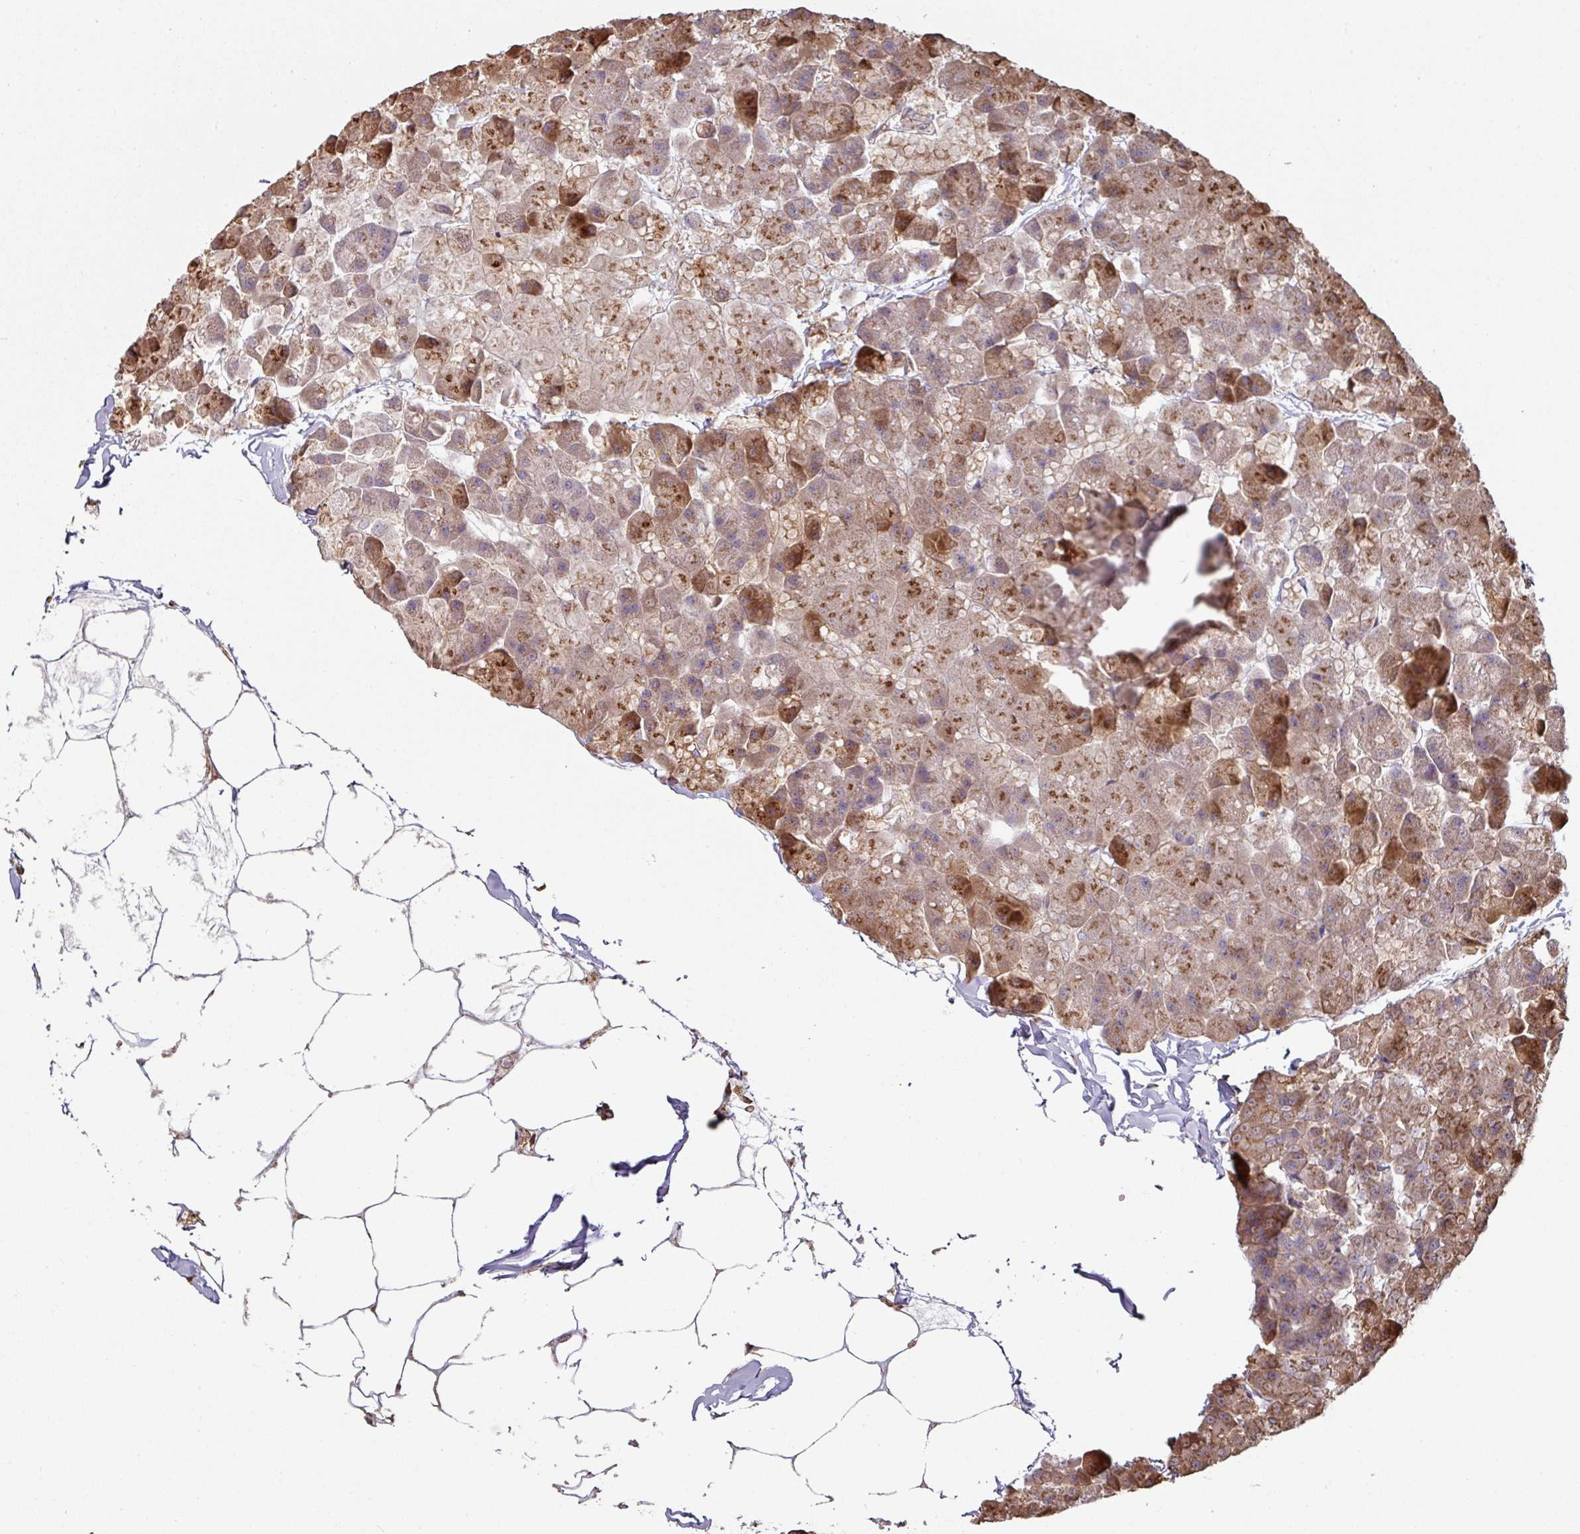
{"staining": {"intensity": "strong", "quantity": "25%-75%", "location": "cytoplasmic/membranous"}, "tissue": "pancreas", "cell_type": "Exocrine glandular cells", "image_type": "normal", "snomed": [{"axis": "morphology", "description": "Normal tissue, NOS"}, {"axis": "topography", "description": "Pancreas"}], "caption": "This is a micrograph of immunohistochemistry (IHC) staining of unremarkable pancreas, which shows strong expression in the cytoplasmic/membranous of exocrine glandular cells.", "gene": "SIK1", "patient": {"sex": "male", "age": 35}}